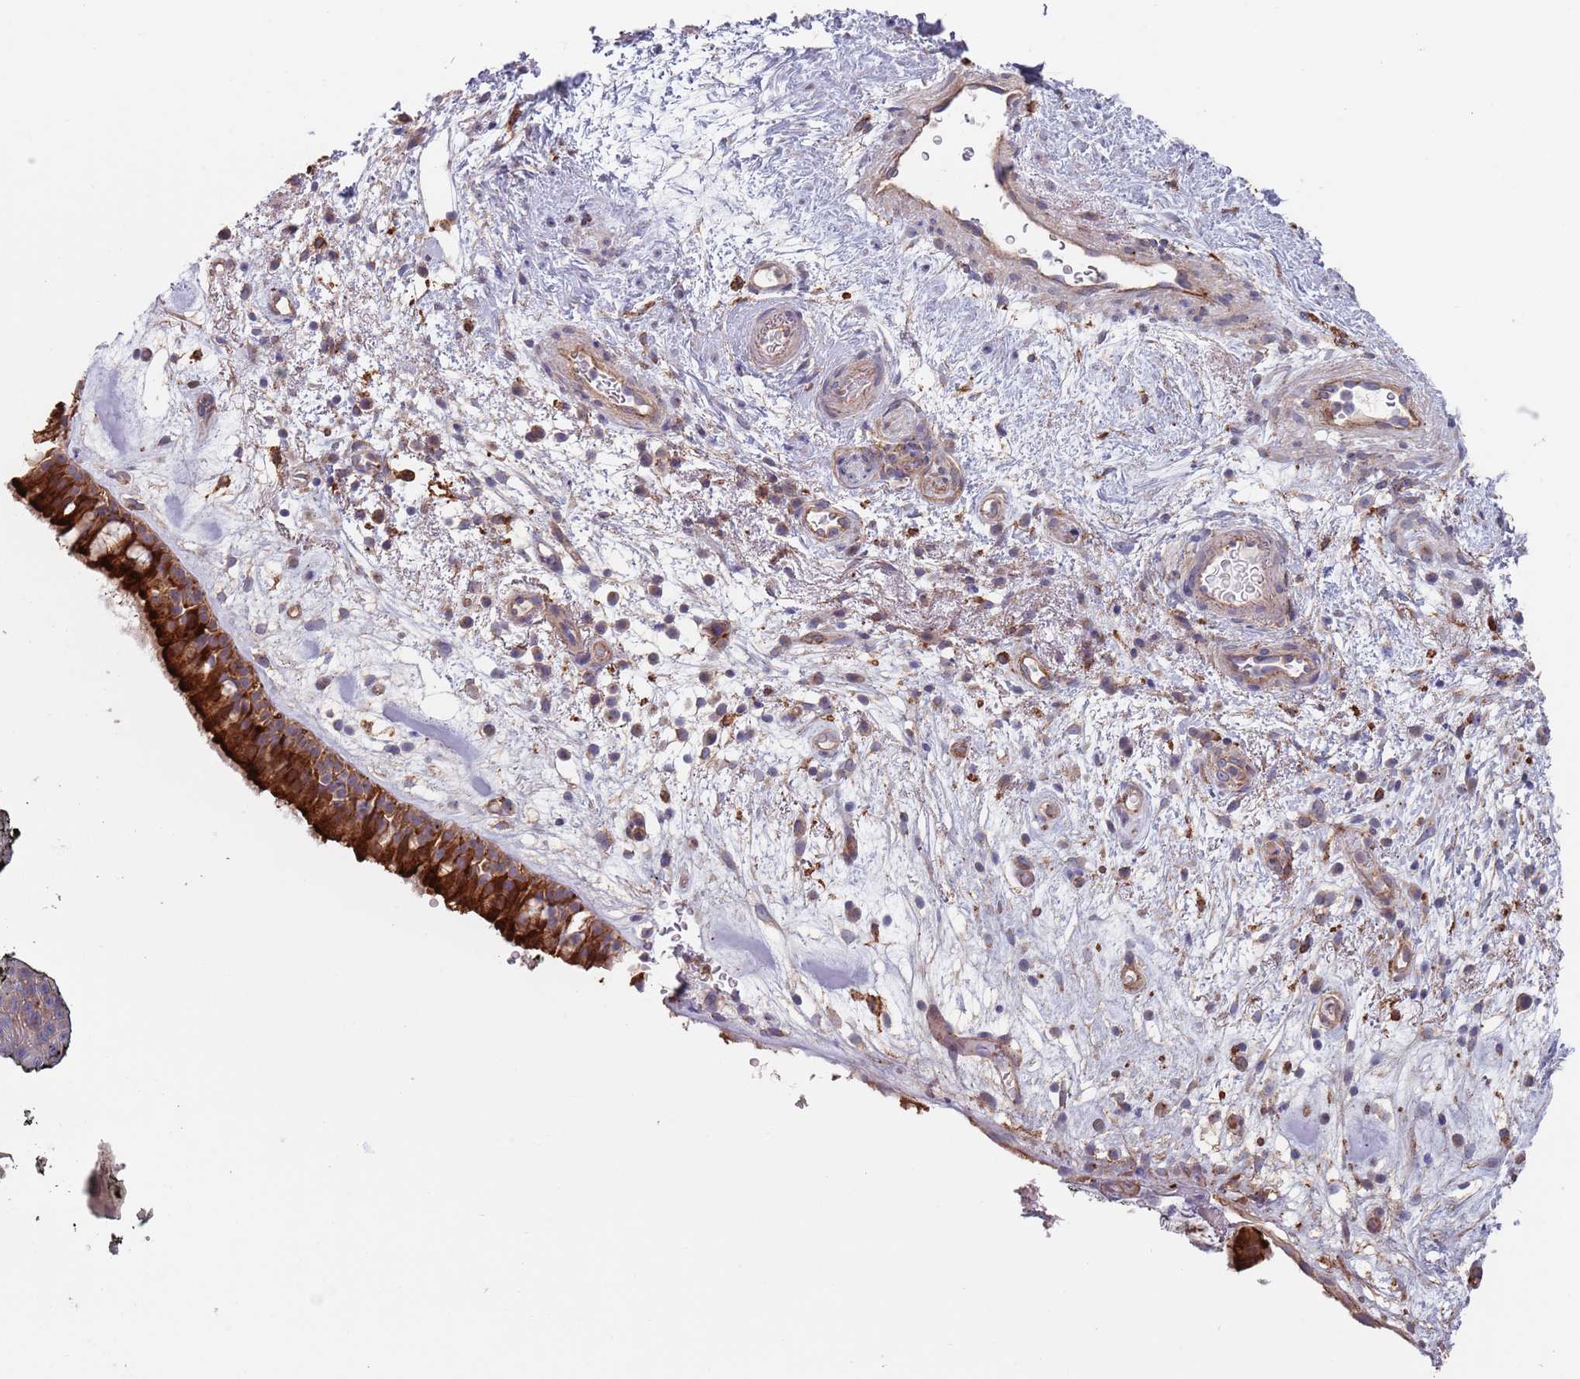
{"staining": {"intensity": "strong", "quantity": ">75%", "location": "cytoplasmic/membranous"}, "tissue": "nasopharynx", "cell_type": "Respiratory epithelial cells", "image_type": "normal", "snomed": [{"axis": "morphology", "description": "Normal tissue, NOS"}, {"axis": "morphology", "description": "Squamous cell carcinoma, NOS"}, {"axis": "topography", "description": "Nasopharynx"}, {"axis": "topography", "description": "Head-Neck"}], "caption": "Nasopharynx stained with DAB (3,3'-diaminobenzidine) immunohistochemistry exhibits high levels of strong cytoplasmic/membranous expression in about >75% of respiratory epithelial cells. The staining was performed using DAB to visualize the protein expression in brown, while the nuclei were stained in blue with hematoxylin (Magnification: 20x).", "gene": "APPL2", "patient": {"sex": "male", "age": 85}}